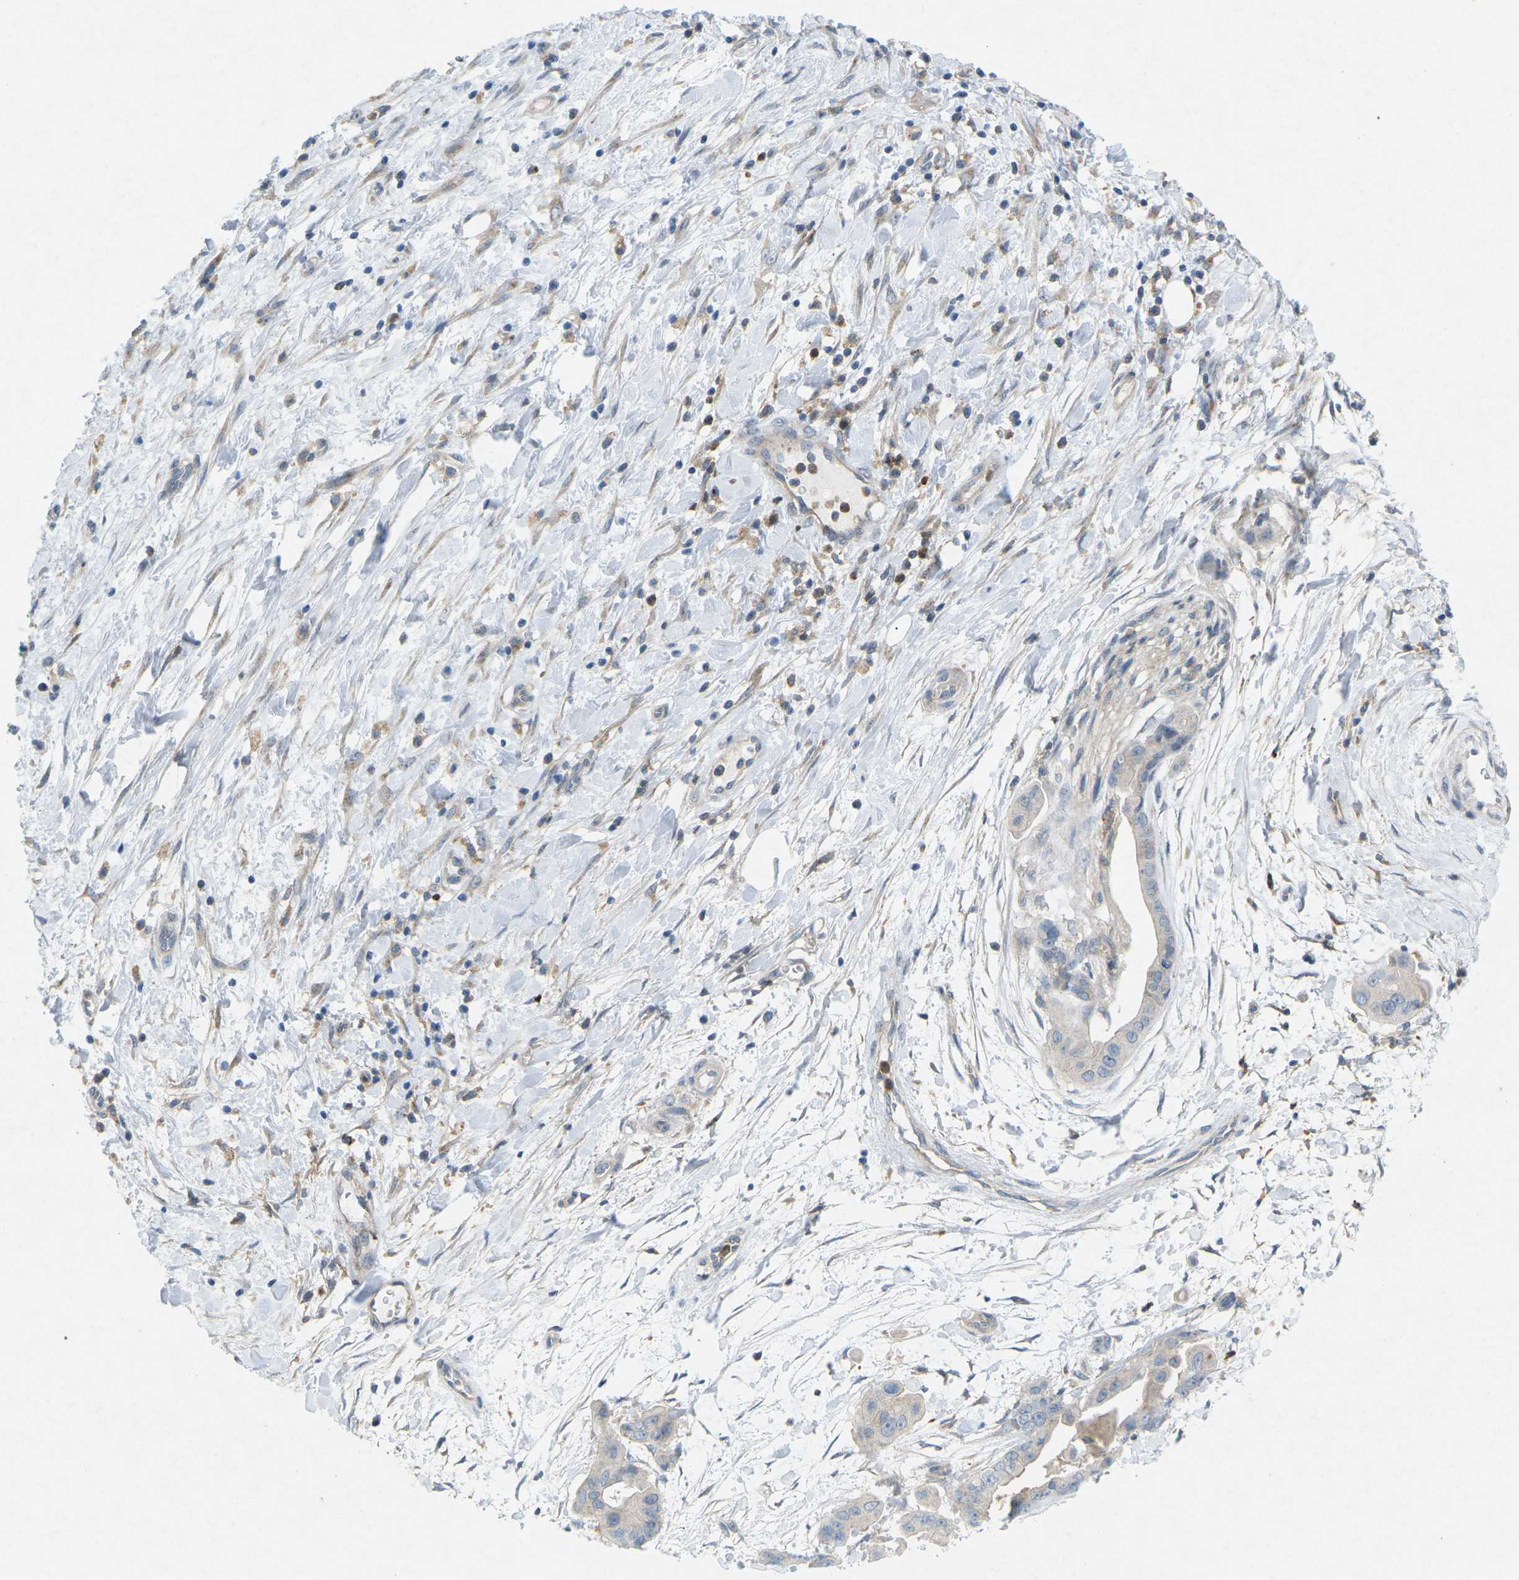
{"staining": {"intensity": "weak", "quantity": "<25%", "location": "cytoplasmic/membranous"}, "tissue": "pancreatic cancer", "cell_type": "Tumor cells", "image_type": "cancer", "snomed": [{"axis": "morphology", "description": "Adenocarcinoma, NOS"}, {"axis": "topography", "description": "Pancreas"}], "caption": "The histopathology image demonstrates no staining of tumor cells in pancreatic cancer.", "gene": "STK11", "patient": {"sex": "female", "age": 75}}